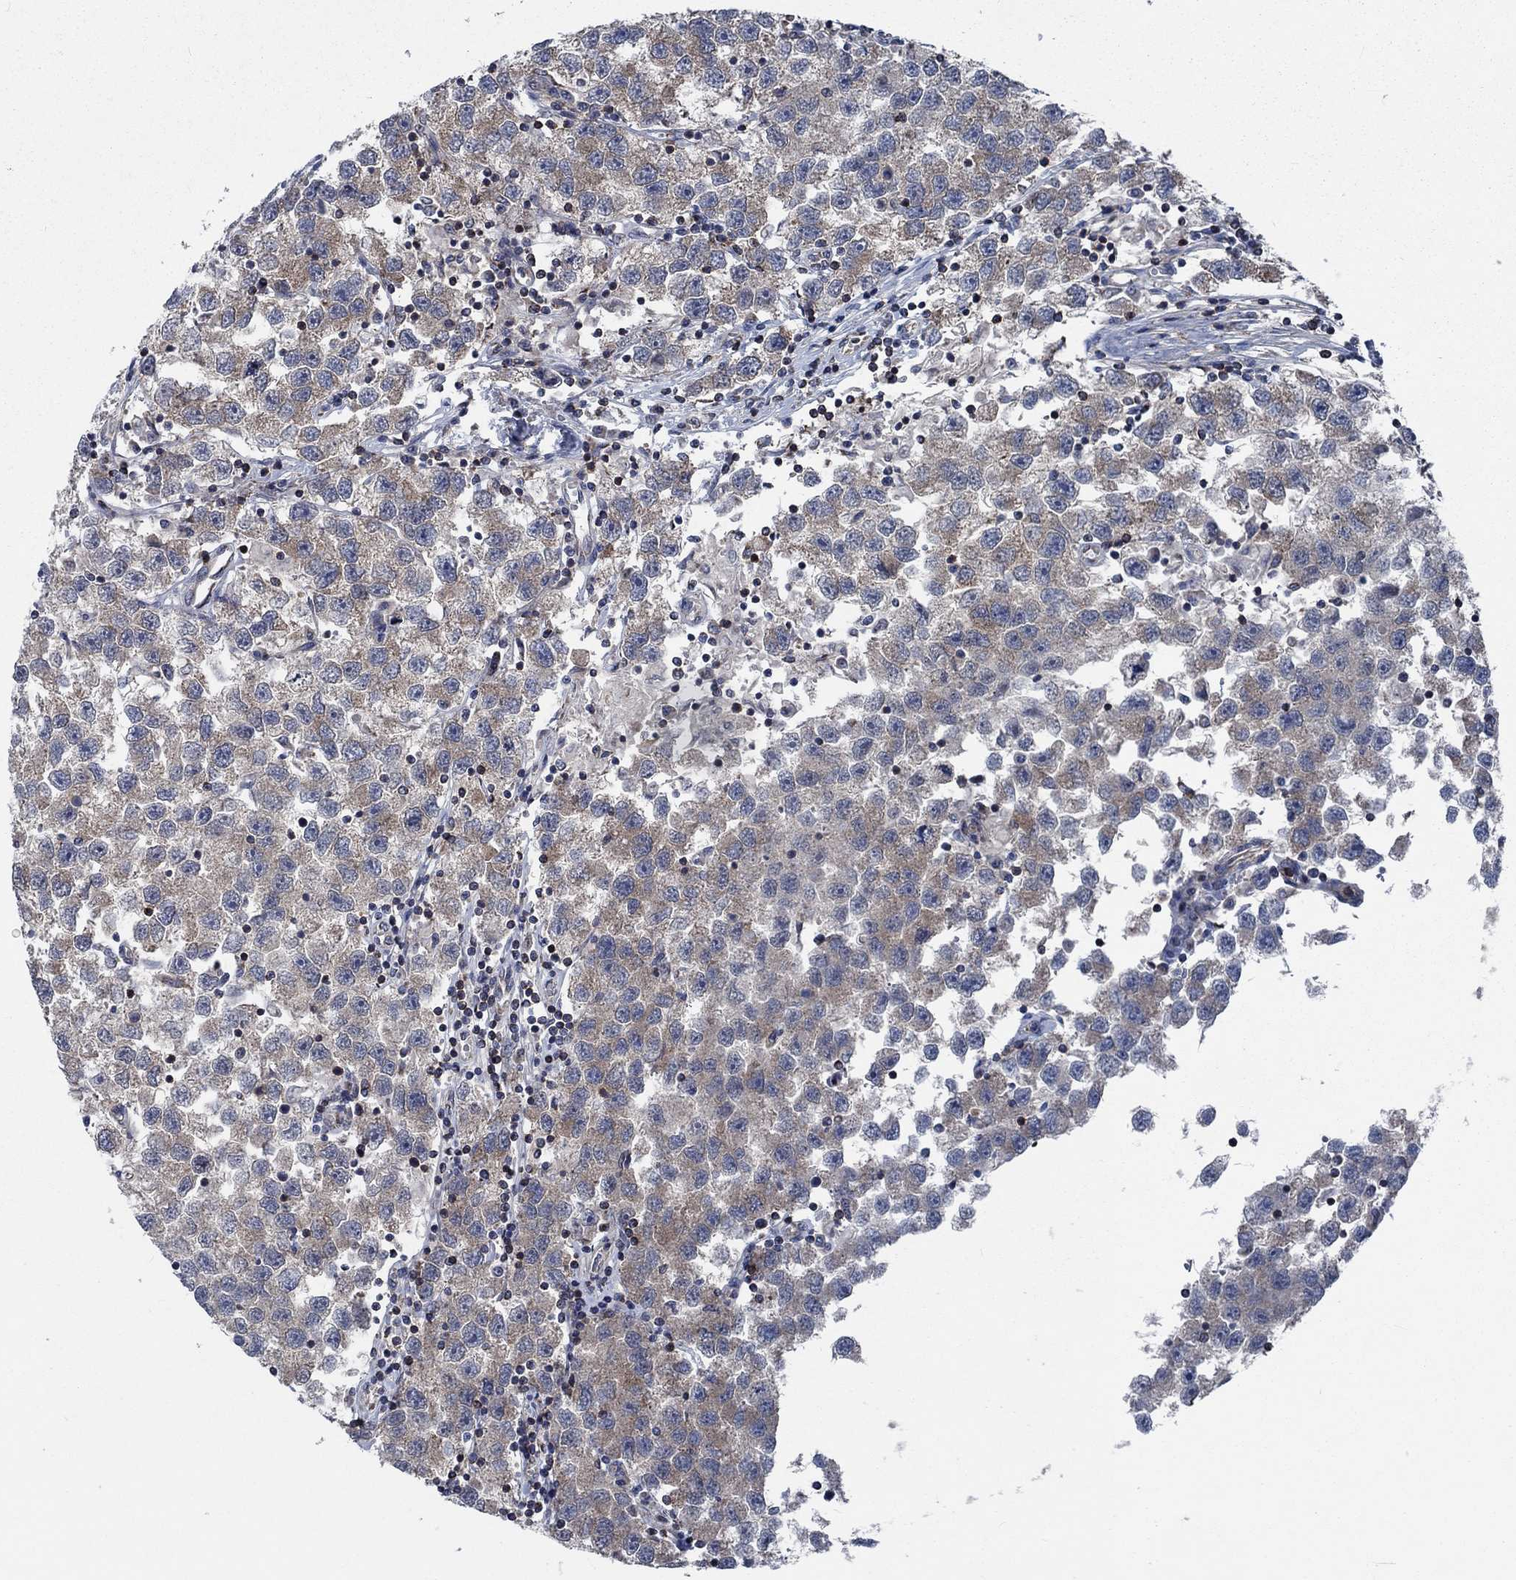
{"staining": {"intensity": "weak", "quantity": ">75%", "location": "cytoplasmic/membranous"}, "tissue": "testis cancer", "cell_type": "Tumor cells", "image_type": "cancer", "snomed": [{"axis": "morphology", "description": "Seminoma, NOS"}, {"axis": "topography", "description": "Testis"}], "caption": "Immunohistochemistry (IHC) histopathology image of neoplastic tissue: testis seminoma stained using immunohistochemistry displays low levels of weak protein expression localized specifically in the cytoplasmic/membranous of tumor cells, appearing as a cytoplasmic/membranous brown color.", "gene": "STXBP6", "patient": {"sex": "male", "age": 26}}